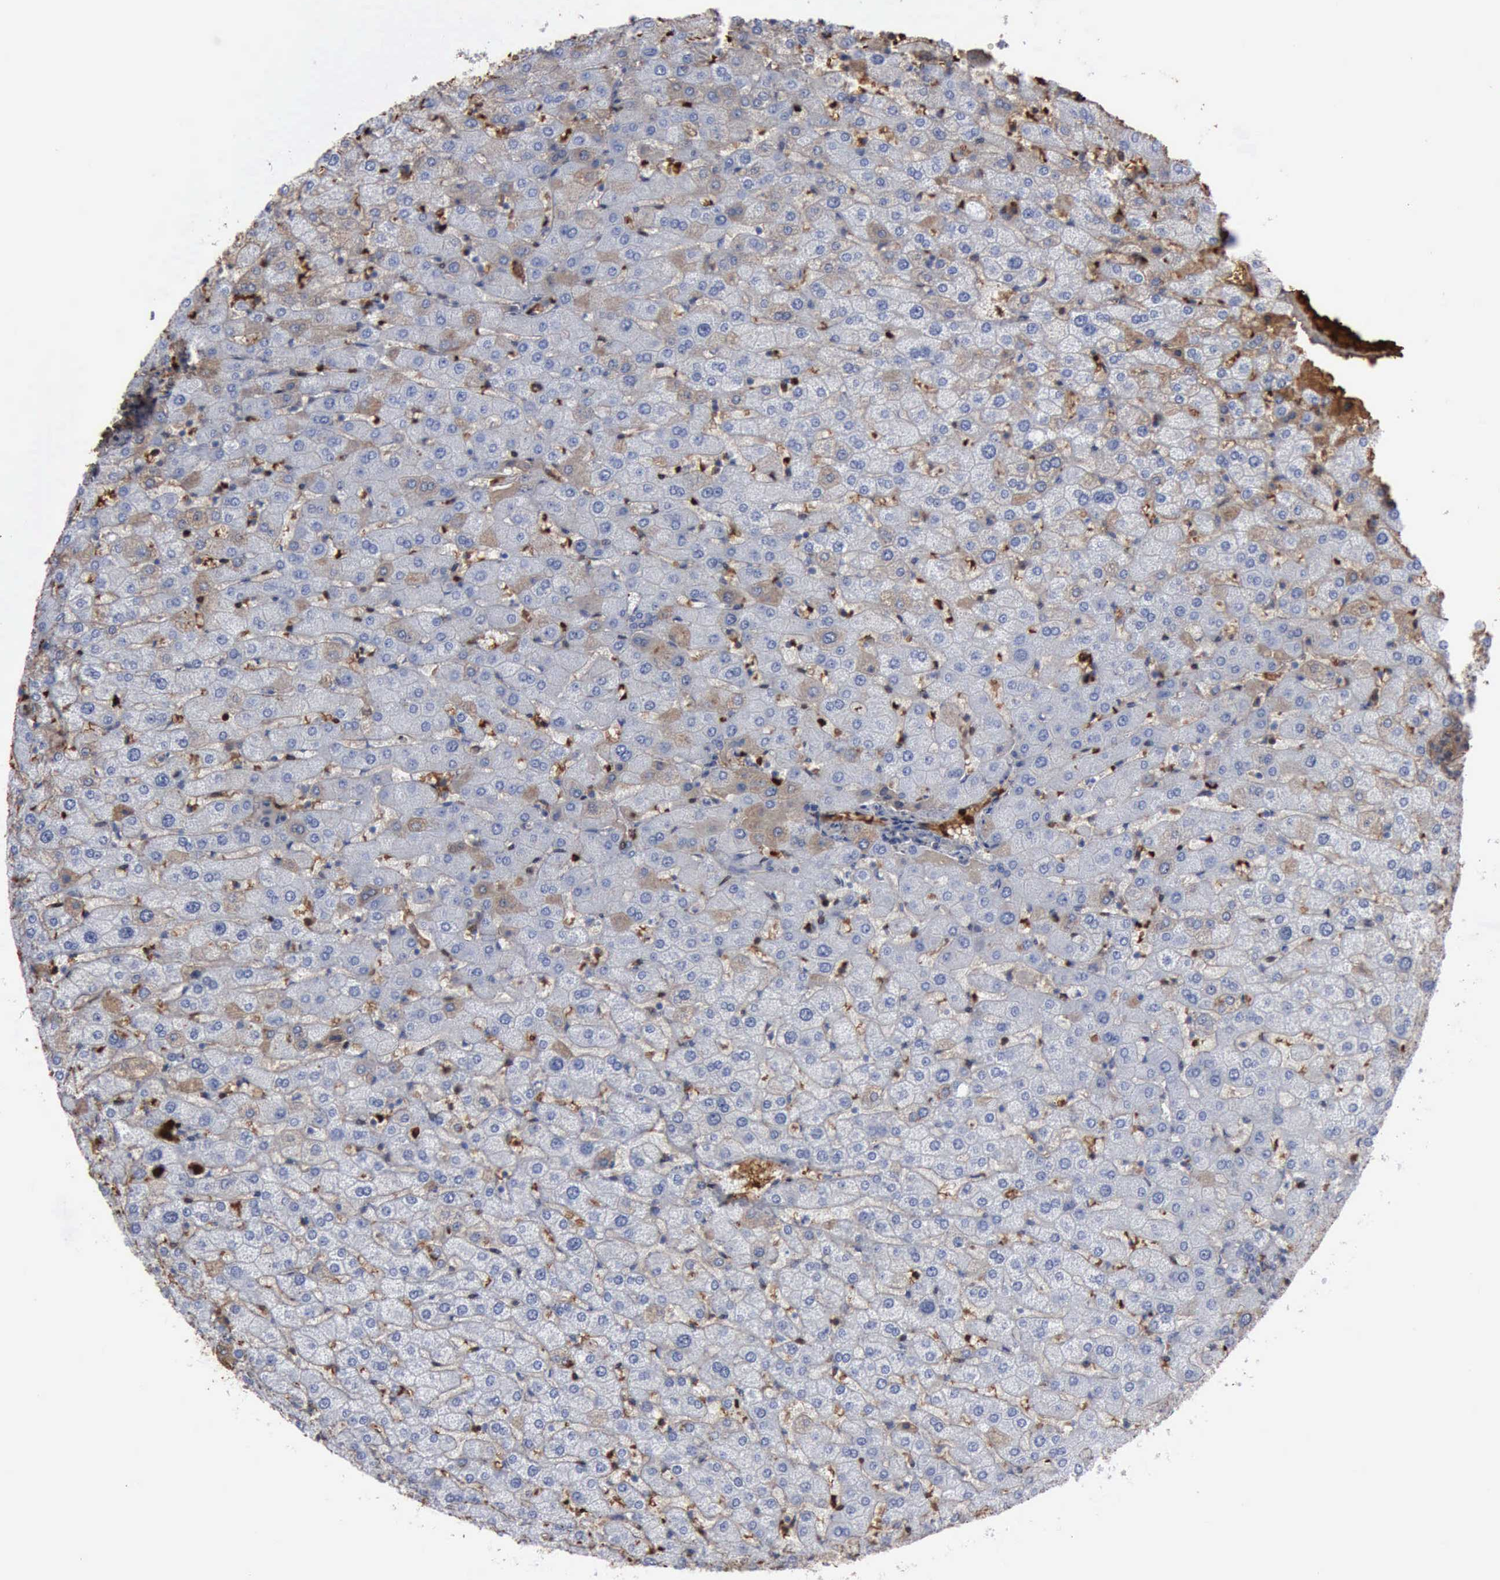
{"staining": {"intensity": "weak", "quantity": "<25%", "location": "cytoplasmic/membranous"}, "tissue": "liver", "cell_type": "Hepatocytes", "image_type": "normal", "snomed": [{"axis": "morphology", "description": "Normal tissue, NOS"}, {"axis": "morphology", "description": "Fibrosis, NOS"}, {"axis": "topography", "description": "Liver"}], "caption": "IHC photomicrograph of unremarkable human liver stained for a protein (brown), which displays no staining in hepatocytes. (DAB (3,3'-diaminobenzidine) immunohistochemistry (IHC) visualized using brightfield microscopy, high magnification).", "gene": "TGFB1", "patient": {"sex": "female", "age": 29}}